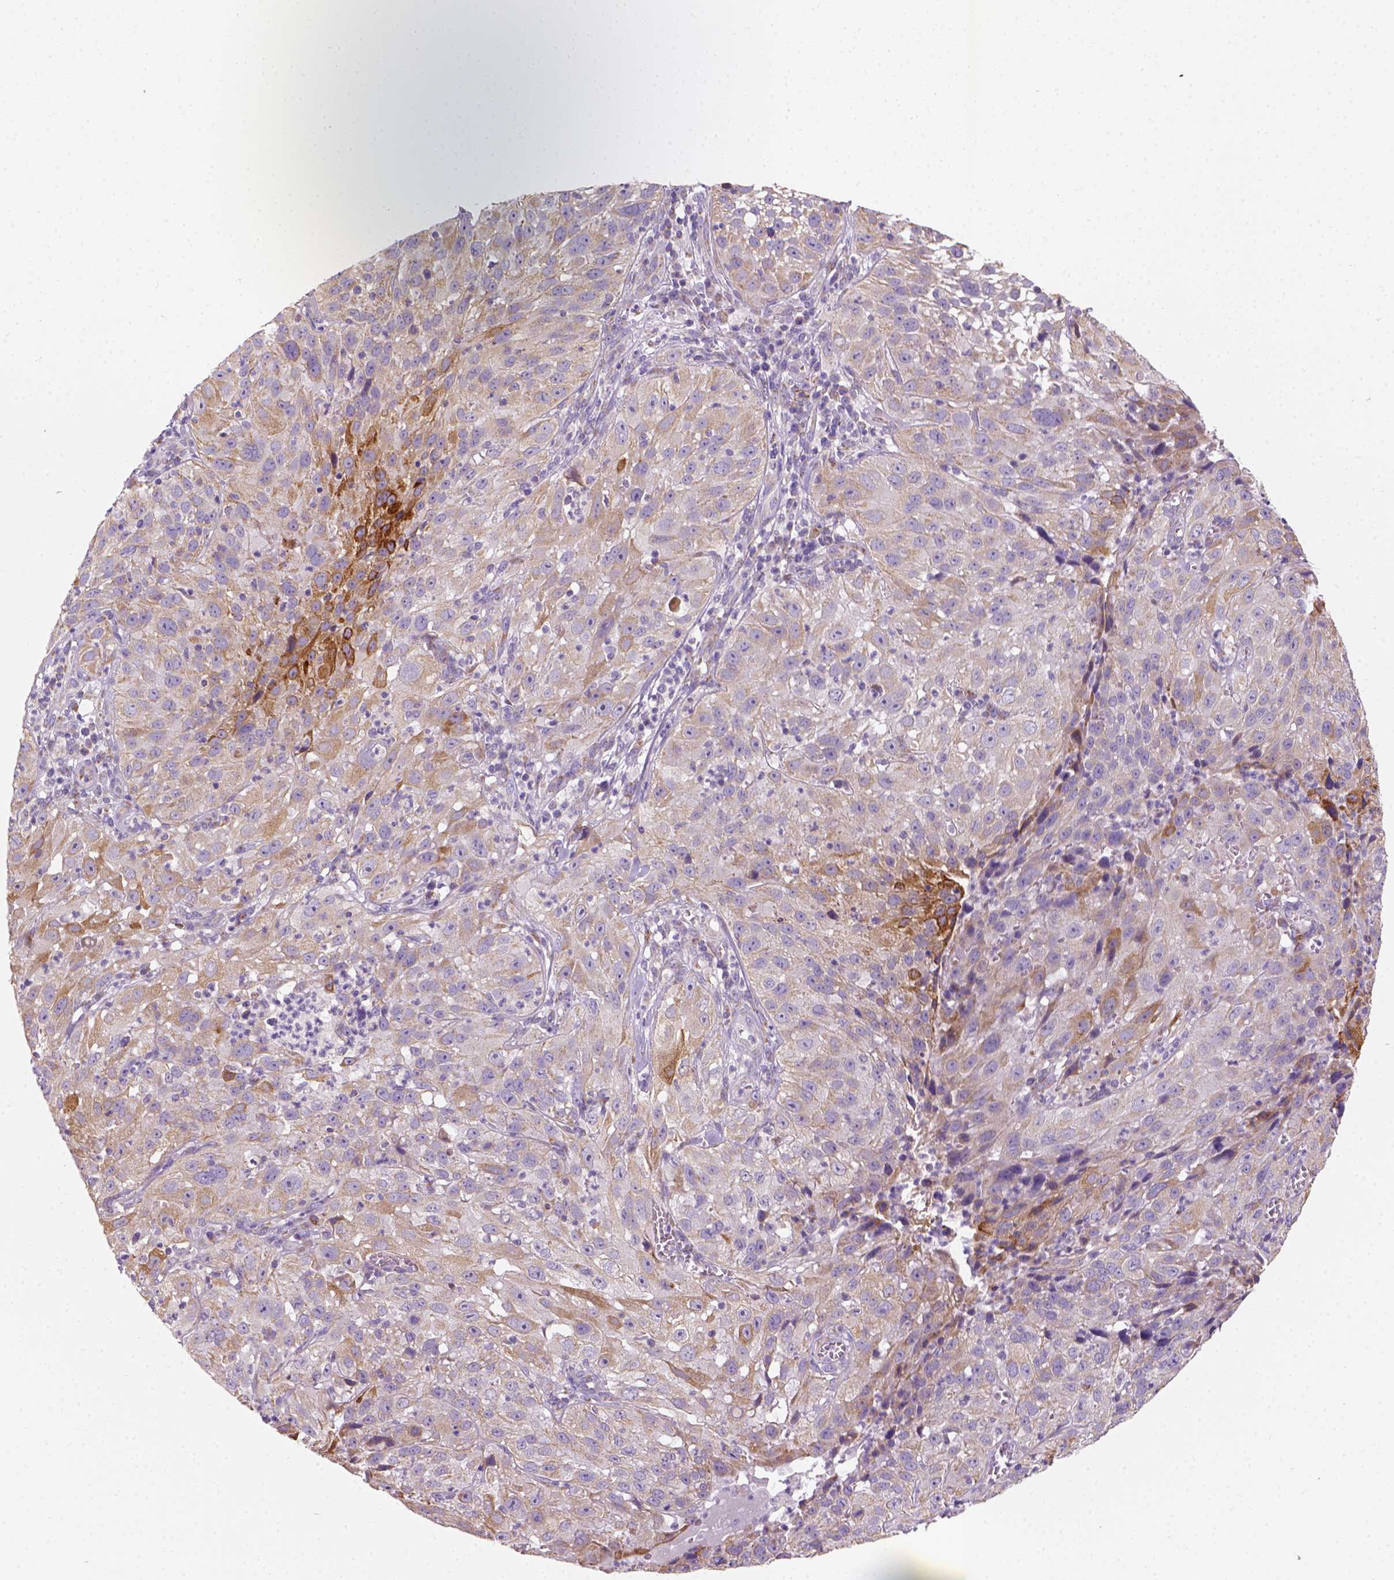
{"staining": {"intensity": "weak", "quantity": "25%-75%", "location": "cytoplasmic/membranous"}, "tissue": "cervical cancer", "cell_type": "Tumor cells", "image_type": "cancer", "snomed": [{"axis": "morphology", "description": "Squamous cell carcinoma, NOS"}, {"axis": "topography", "description": "Cervix"}], "caption": "Protein staining of cervical squamous cell carcinoma tissue demonstrates weak cytoplasmic/membranous expression in about 25%-75% of tumor cells. (DAB IHC, brown staining for protein, blue staining for nuclei).", "gene": "CES2", "patient": {"sex": "female", "age": 32}}